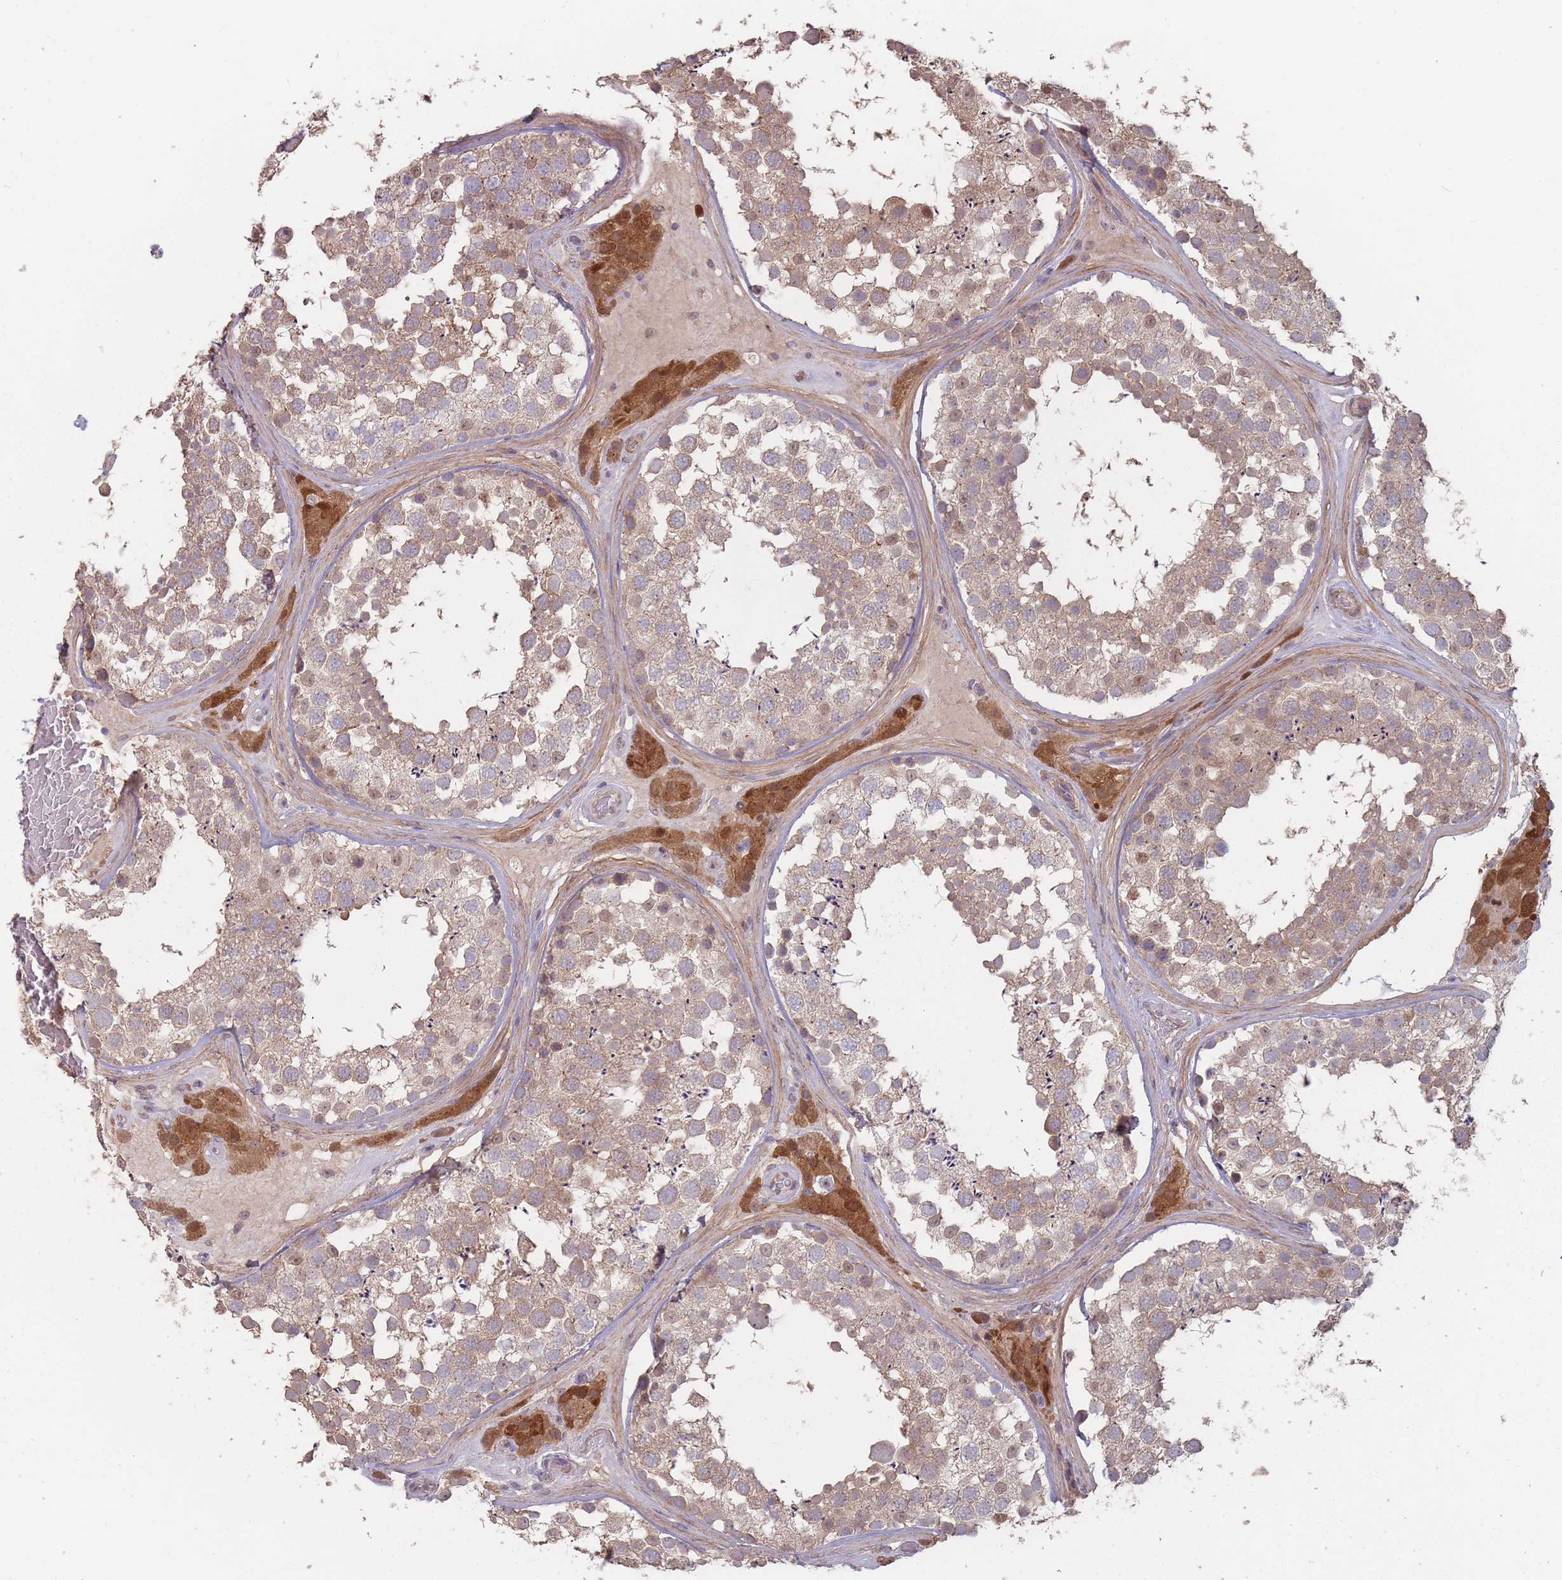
{"staining": {"intensity": "moderate", "quantity": ">75%", "location": "cytoplasmic/membranous"}, "tissue": "testis", "cell_type": "Cells in seminiferous ducts", "image_type": "normal", "snomed": [{"axis": "morphology", "description": "Normal tissue, NOS"}, {"axis": "topography", "description": "Testis"}], "caption": "Immunohistochemistry (IHC) photomicrograph of benign testis: testis stained using immunohistochemistry (IHC) displays medium levels of moderate protein expression localized specifically in the cytoplasmic/membranous of cells in seminiferous ducts, appearing as a cytoplasmic/membranous brown color.", "gene": "ERCC6L", "patient": {"sex": "male", "age": 46}}